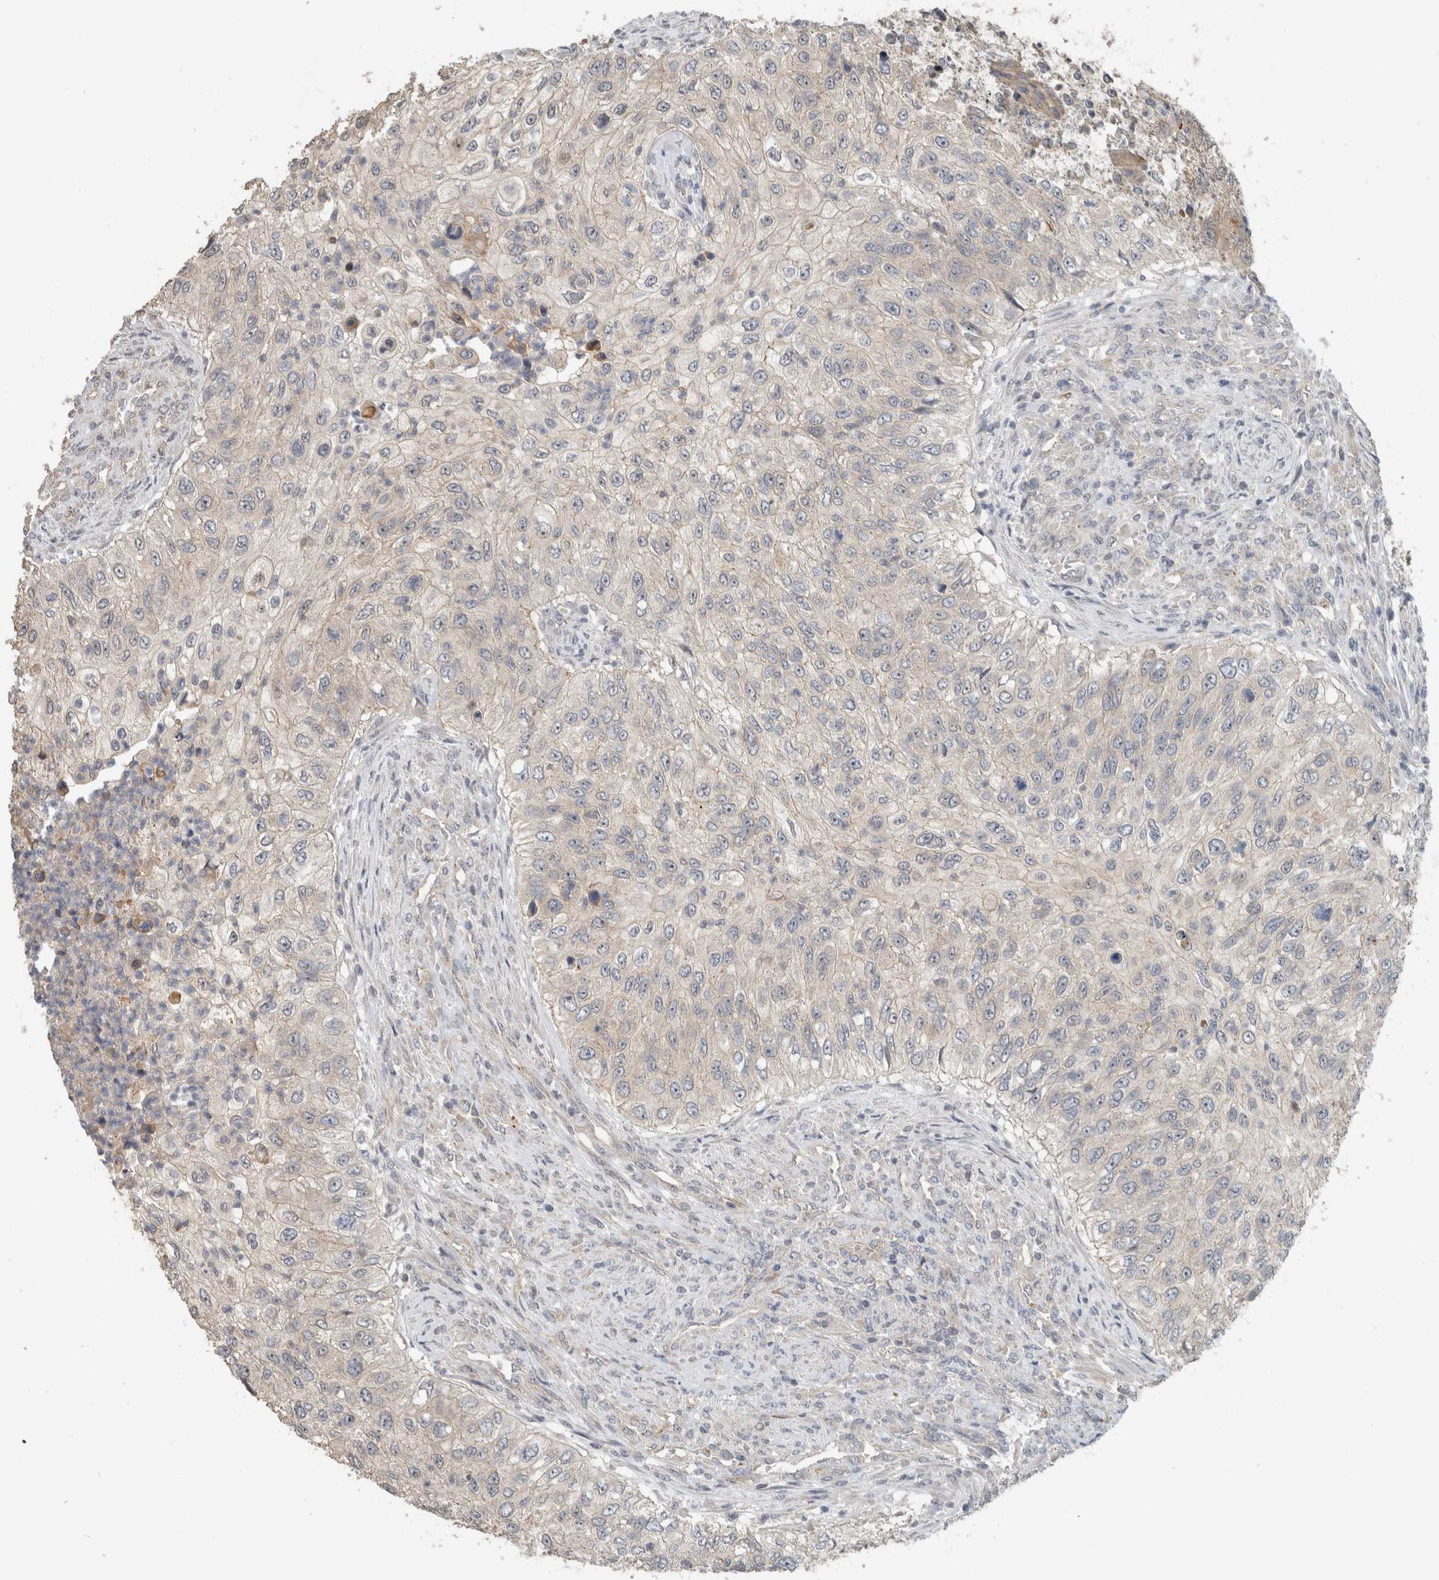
{"staining": {"intensity": "negative", "quantity": "none", "location": "none"}, "tissue": "urothelial cancer", "cell_type": "Tumor cells", "image_type": "cancer", "snomed": [{"axis": "morphology", "description": "Urothelial carcinoma, High grade"}, {"axis": "topography", "description": "Urinary bladder"}], "caption": "Immunohistochemistry (IHC) micrograph of human high-grade urothelial carcinoma stained for a protein (brown), which demonstrates no expression in tumor cells. Brightfield microscopy of immunohistochemistry (IHC) stained with DAB (brown) and hematoxylin (blue), captured at high magnification.", "gene": "ERCC6L2", "patient": {"sex": "female", "age": 60}}